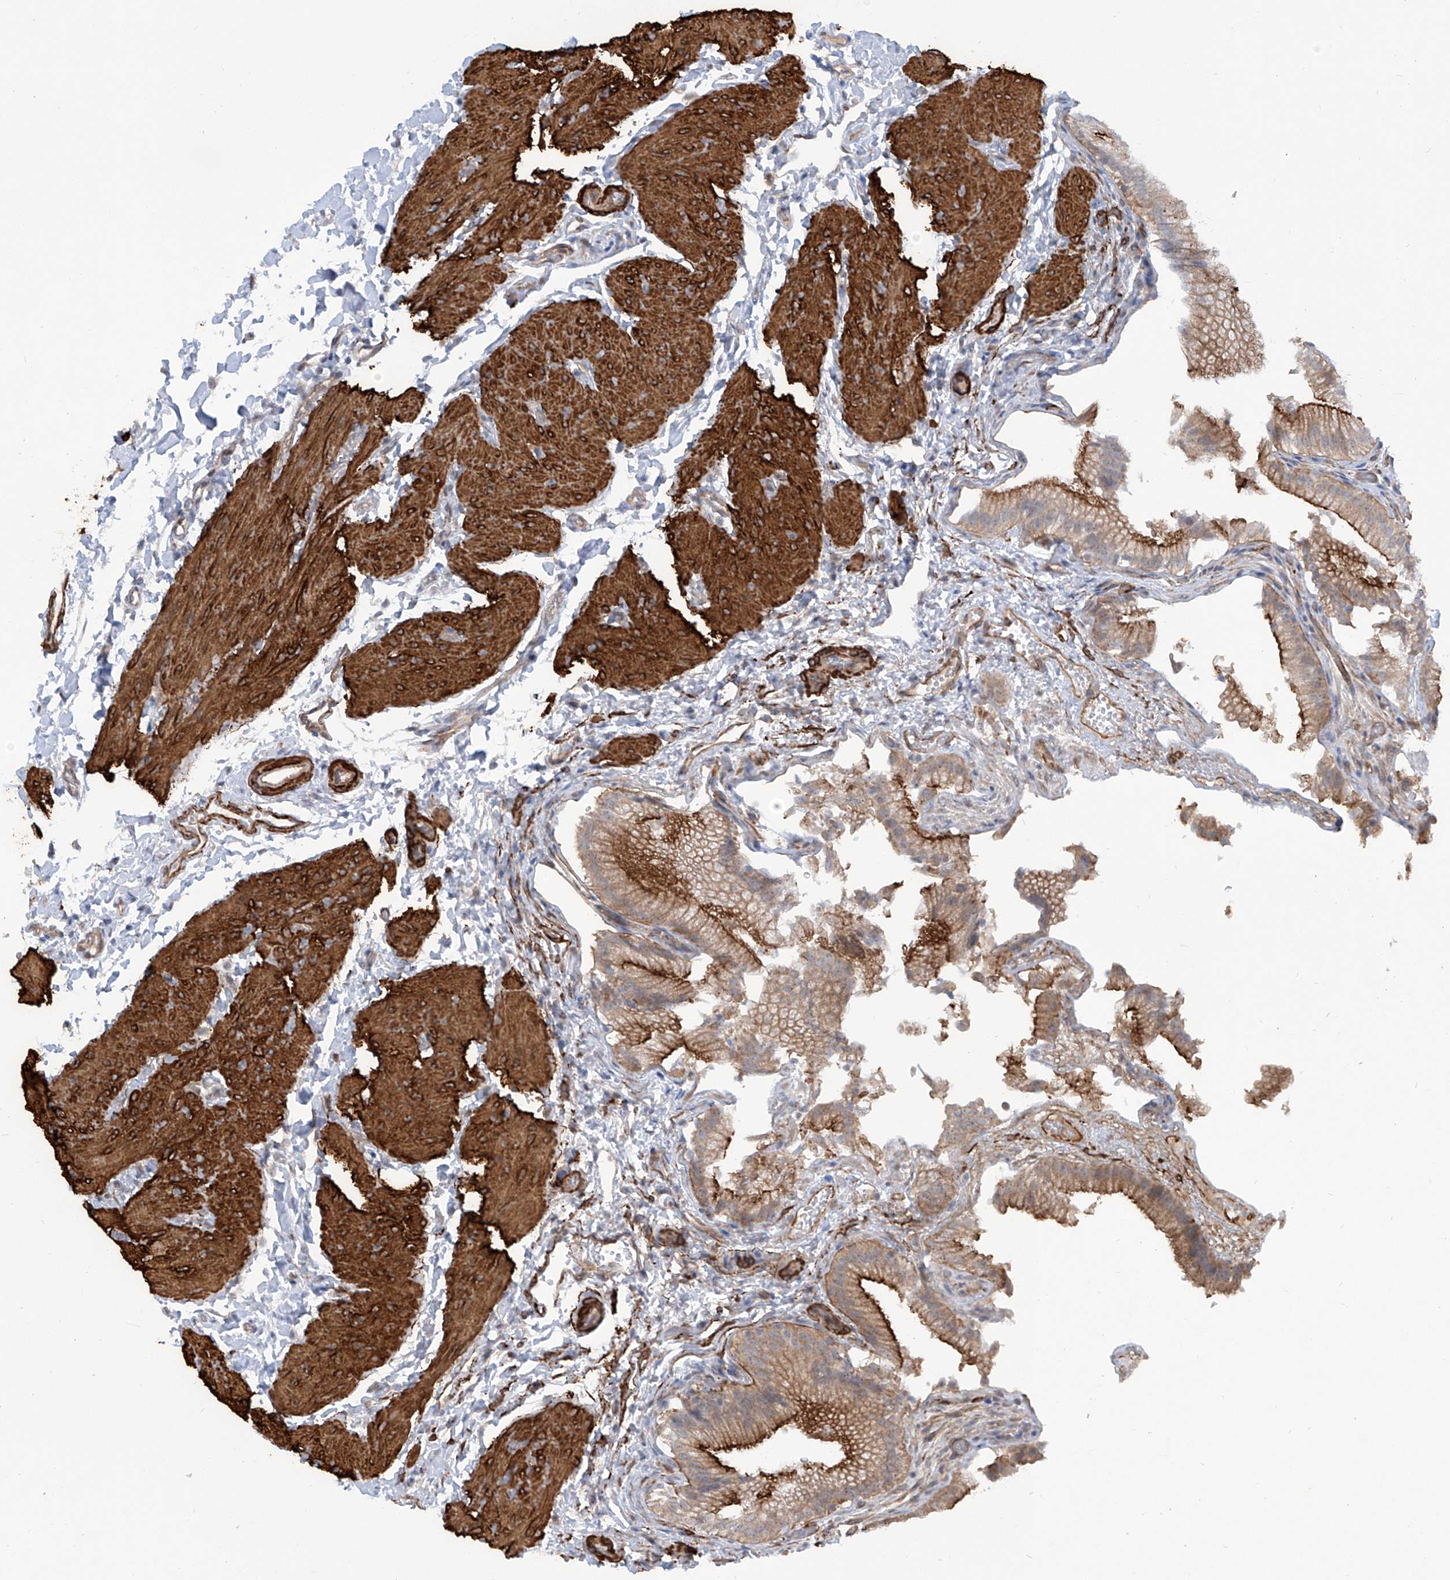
{"staining": {"intensity": "moderate", "quantity": ">75%", "location": "cytoplasmic/membranous"}, "tissue": "gallbladder", "cell_type": "Glandular cells", "image_type": "normal", "snomed": [{"axis": "morphology", "description": "Normal tissue, NOS"}, {"axis": "topography", "description": "Gallbladder"}], "caption": "DAB (3,3'-diaminobenzidine) immunohistochemical staining of normal human gallbladder reveals moderate cytoplasmic/membranous protein positivity in approximately >75% of glandular cells.", "gene": "ZNF490", "patient": {"sex": "female", "age": 30}}